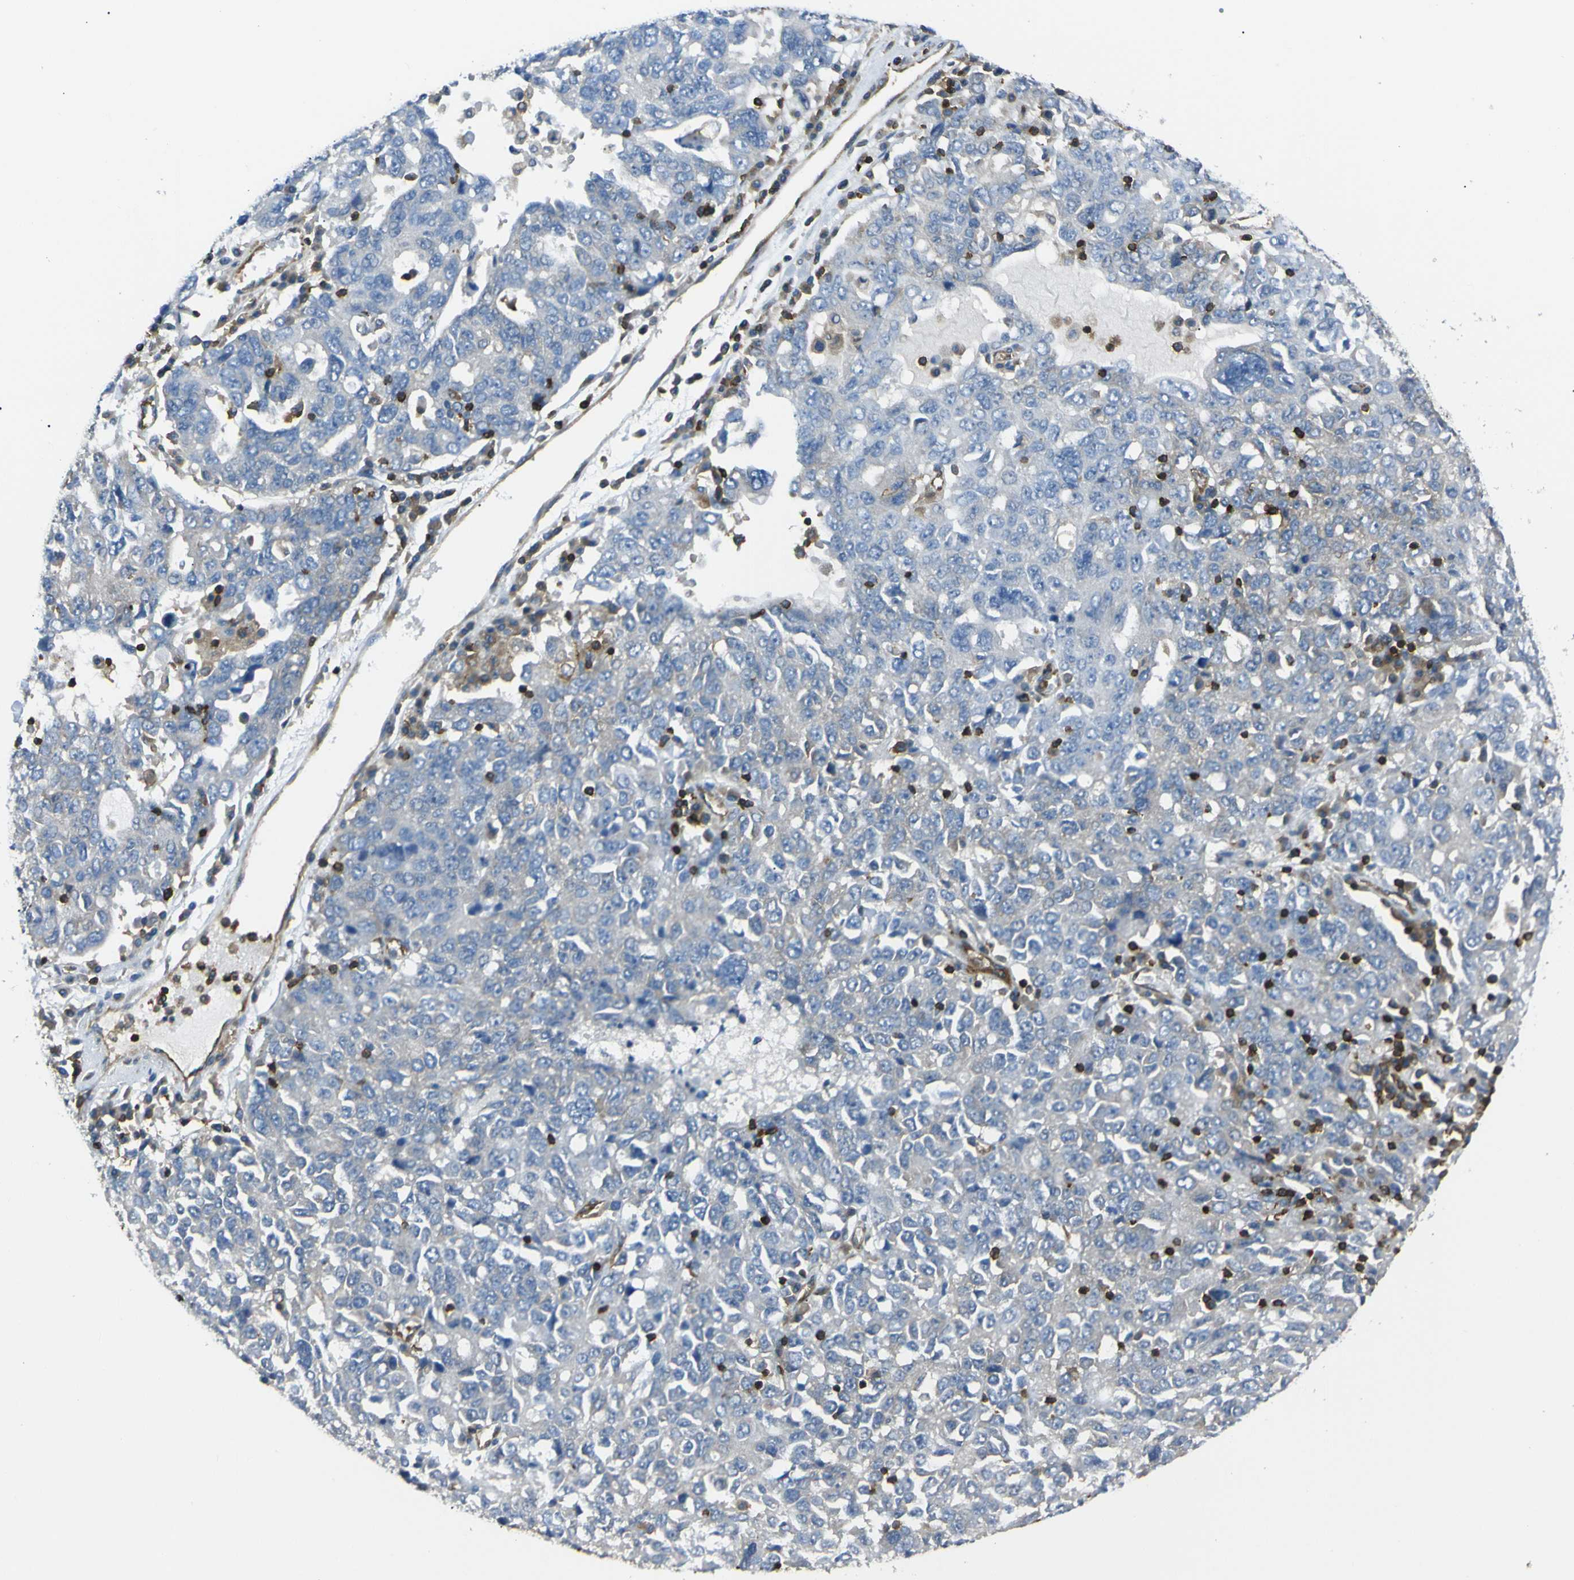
{"staining": {"intensity": "weak", "quantity": "<25%", "location": "cytoplasmic/membranous"}, "tissue": "ovarian cancer", "cell_type": "Tumor cells", "image_type": "cancer", "snomed": [{"axis": "morphology", "description": "Carcinoma, endometroid"}, {"axis": "topography", "description": "Ovary"}], "caption": "DAB immunohistochemical staining of ovarian endometroid carcinoma reveals no significant expression in tumor cells. (Stains: DAB immunohistochemistry (IHC) with hematoxylin counter stain, Microscopy: brightfield microscopy at high magnification).", "gene": "ARHGEF1", "patient": {"sex": "female", "age": 62}}